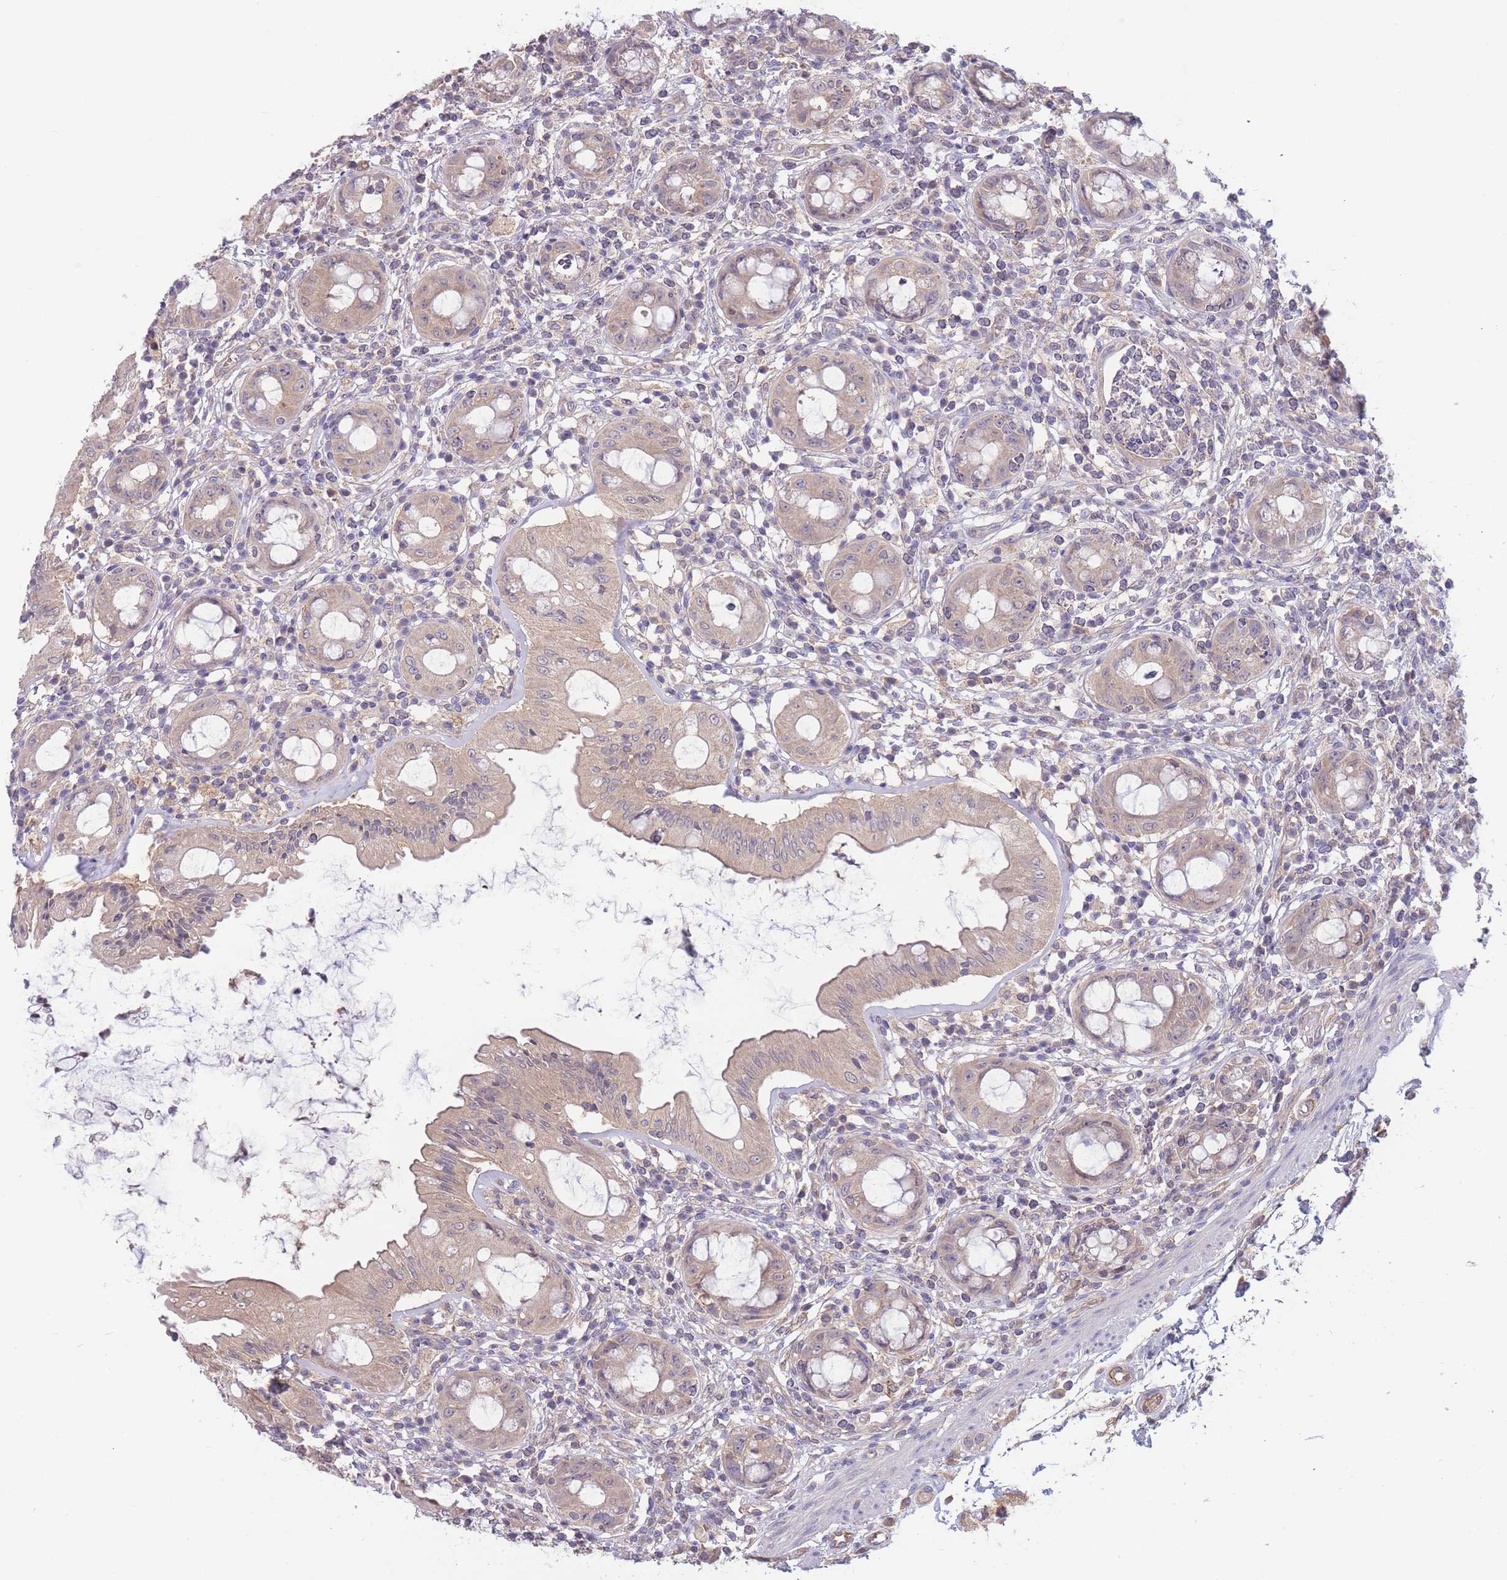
{"staining": {"intensity": "weak", "quantity": "25%-75%", "location": "cytoplasmic/membranous"}, "tissue": "rectum", "cell_type": "Glandular cells", "image_type": "normal", "snomed": [{"axis": "morphology", "description": "Normal tissue, NOS"}, {"axis": "topography", "description": "Rectum"}], "caption": "Weak cytoplasmic/membranous protein expression is seen in about 25%-75% of glandular cells in rectum.", "gene": "NDUFAF5", "patient": {"sex": "female", "age": 57}}